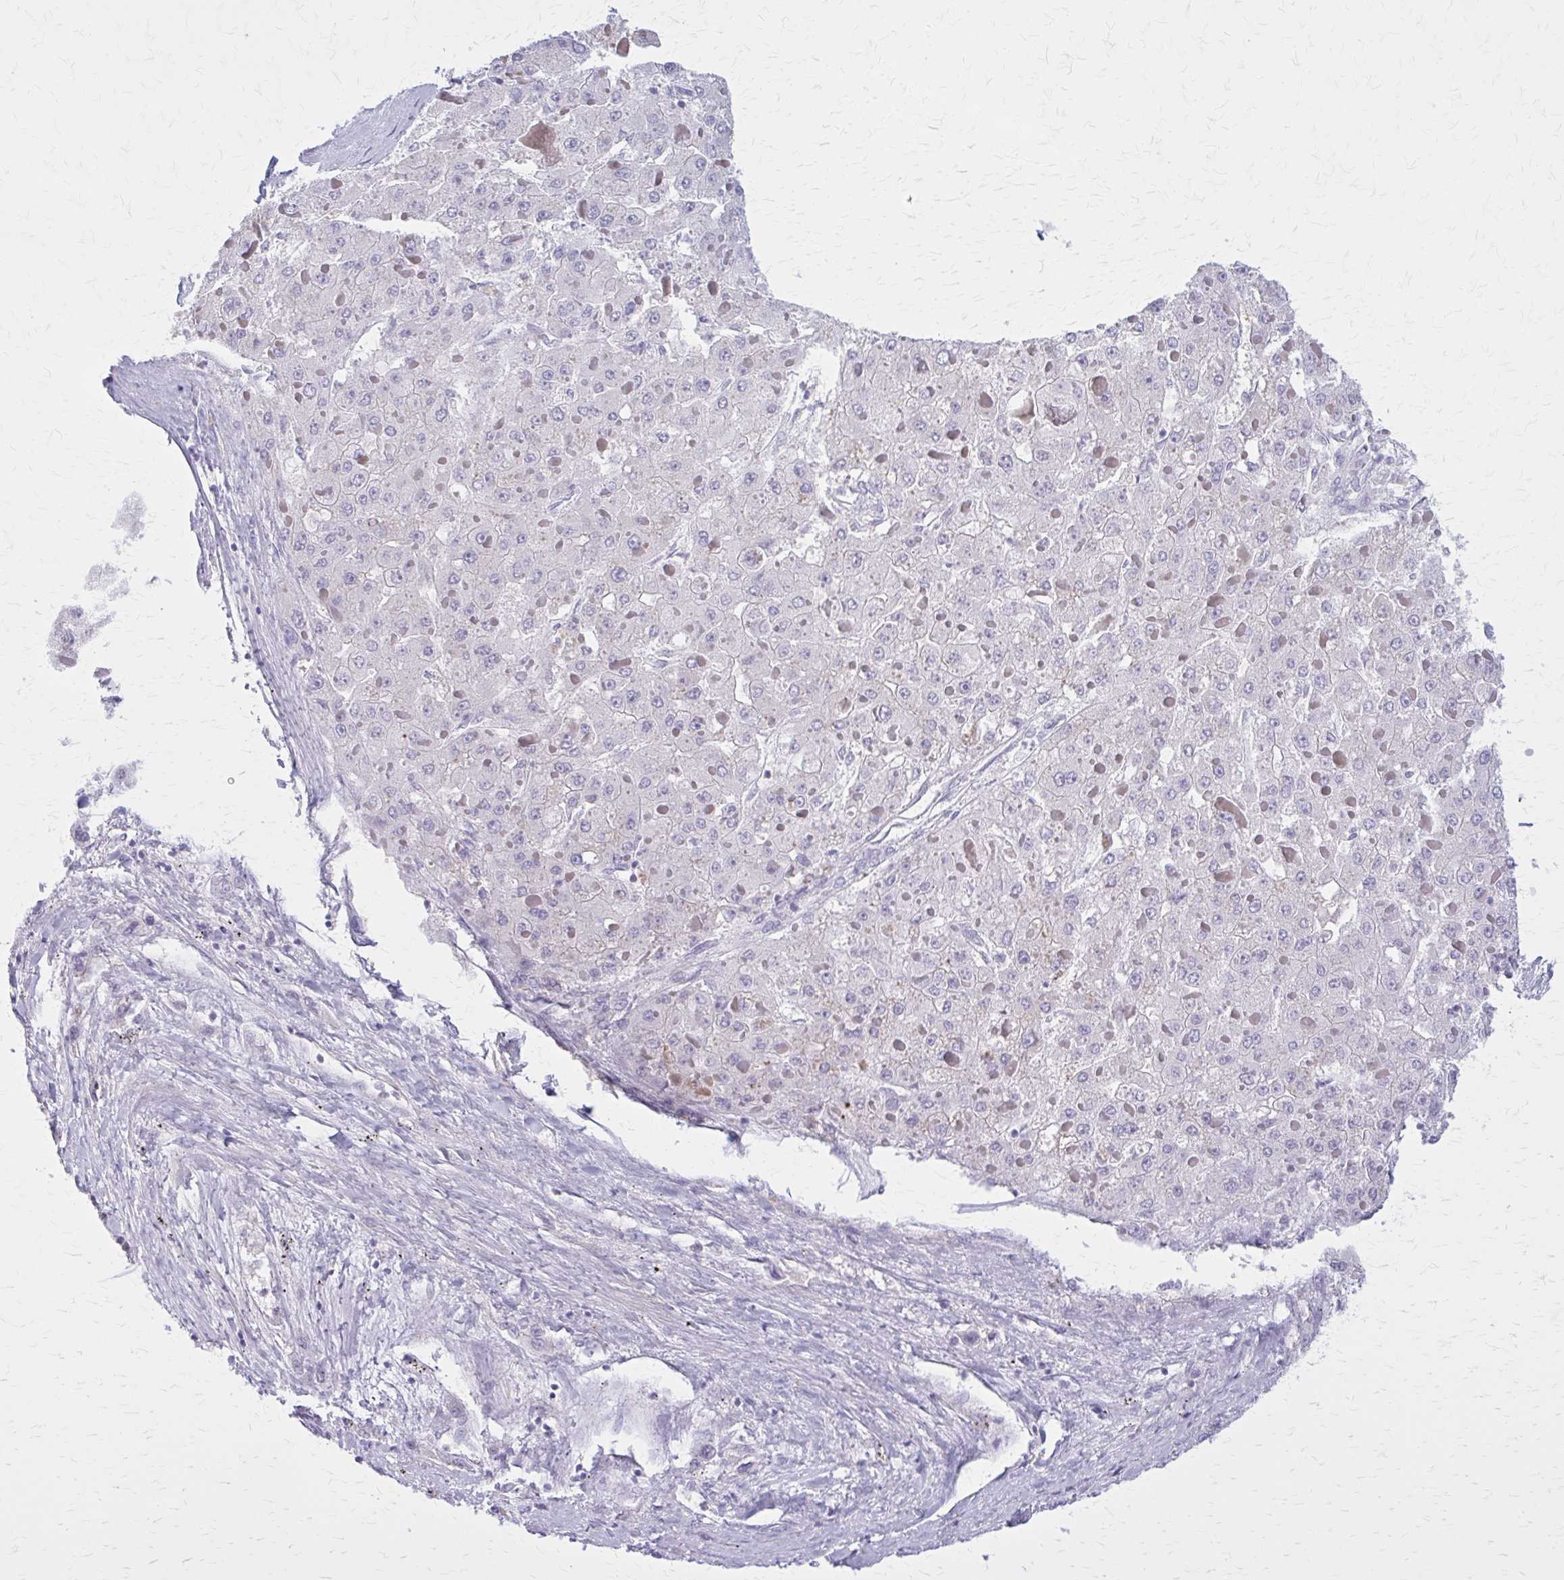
{"staining": {"intensity": "negative", "quantity": "none", "location": "none"}, "tissue": "liver cancer", "cell_type": "Tumor cells", "image_type": "cancer", "snomed": [{"axis": "morphology", "description": "Carcinoma, Hepatocellular, NOS"}, {"axis": "topography", "description": "Liver"}], "caption": "Tumor cells are negative for brown protein staining in liver cancer (hepatocellular carcinoma).", "gene": "PITPNM1", "patient": {"sex": "female", "age": 73}}